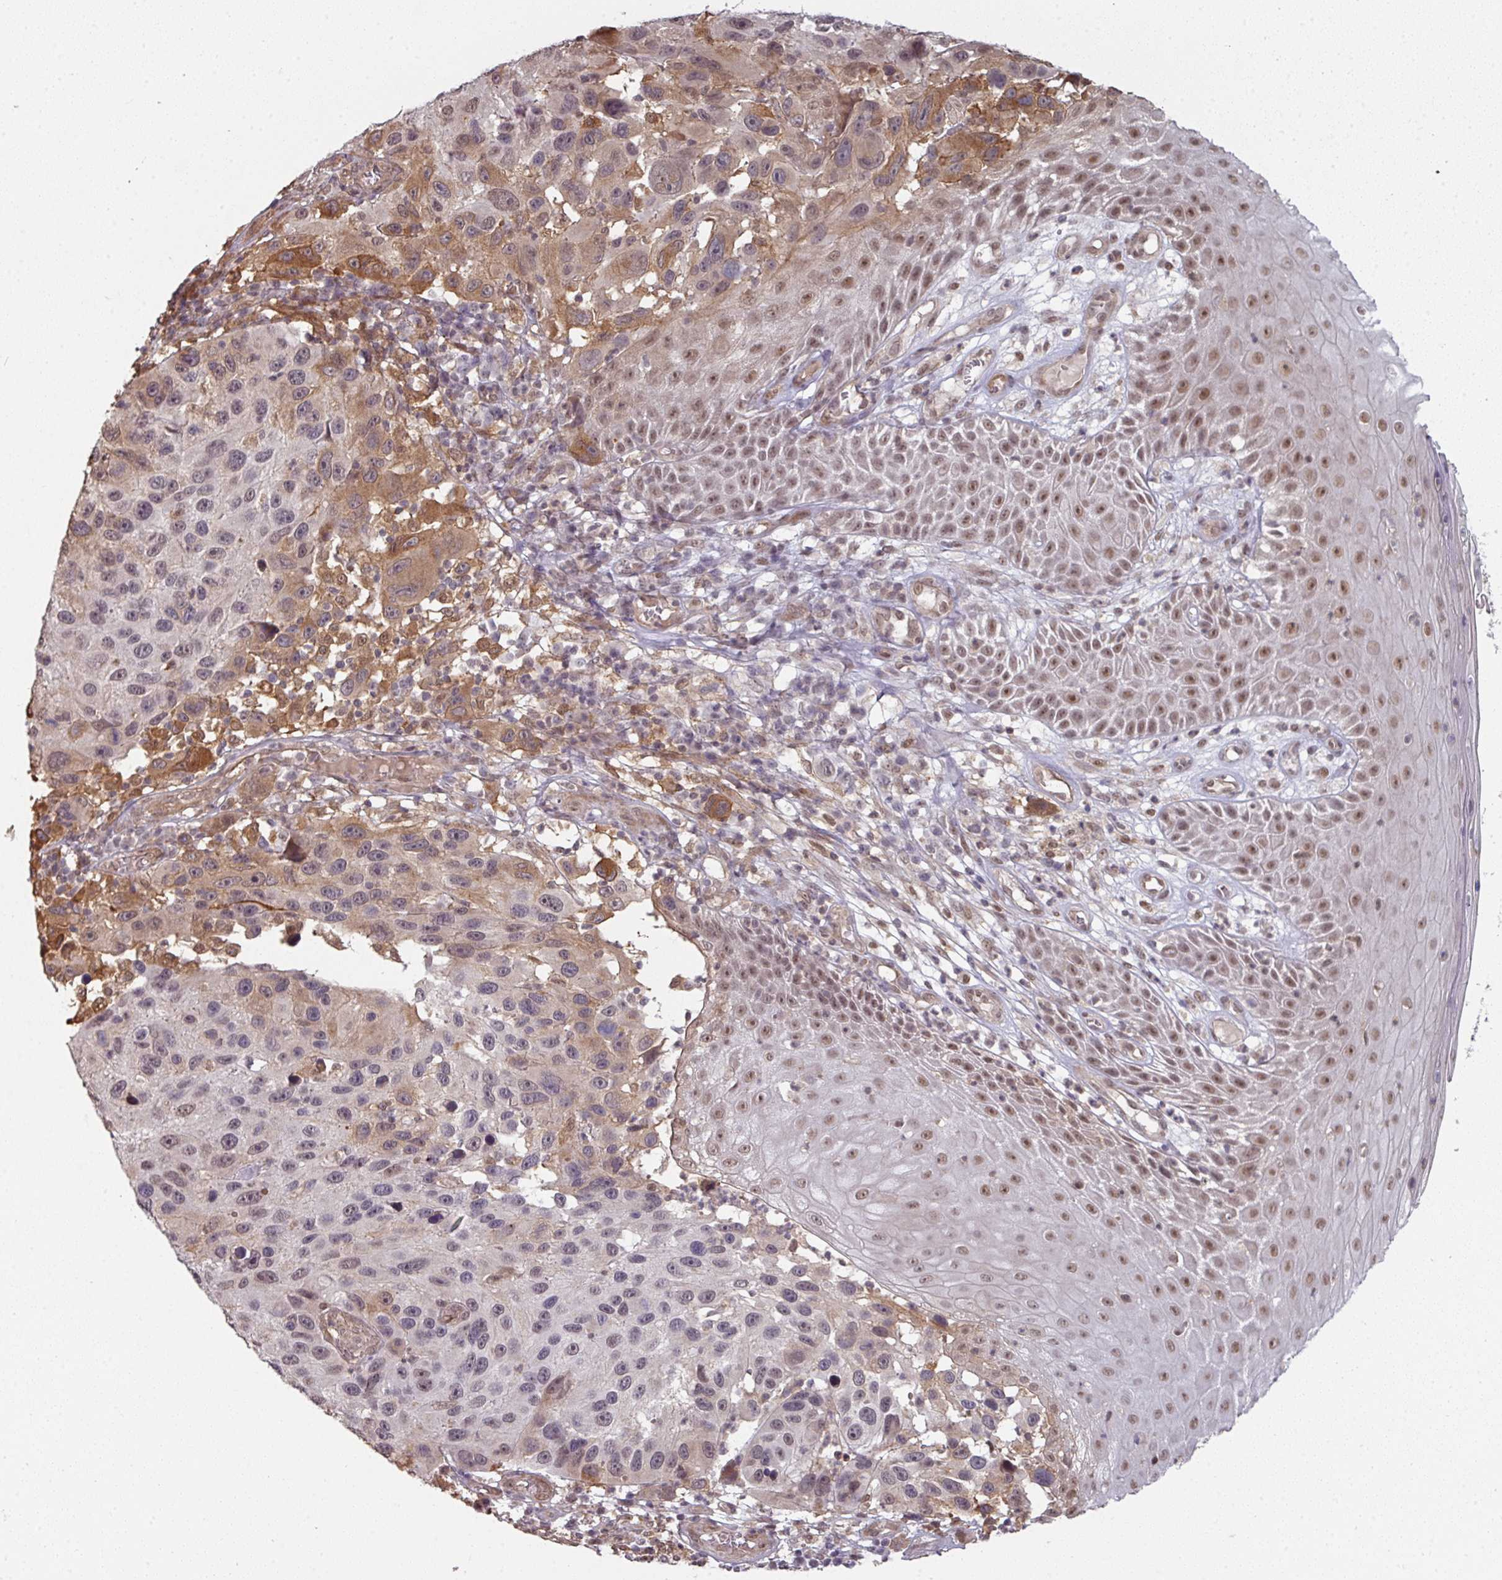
{"staining": {"intensity": "moderate", "quantity": "<25%", "location": "cytoplasmic/membranous"}, "tissue": "melanoma", "cell_type": "Tumor cells", "image_type": "cancer", "snomed": [{"axis": "morphology", "description": "Malignant melanoma, NOS"}, {"axis": "topography", "description": "Skin"}], "caption": "Moderate cytoplasmic/membranous expression for a protein is present in approximately <25% of tumor cells of melanoma using IHC.", "gene": "GTF2H3", "patient": {"sex": "male", "age": 53}}